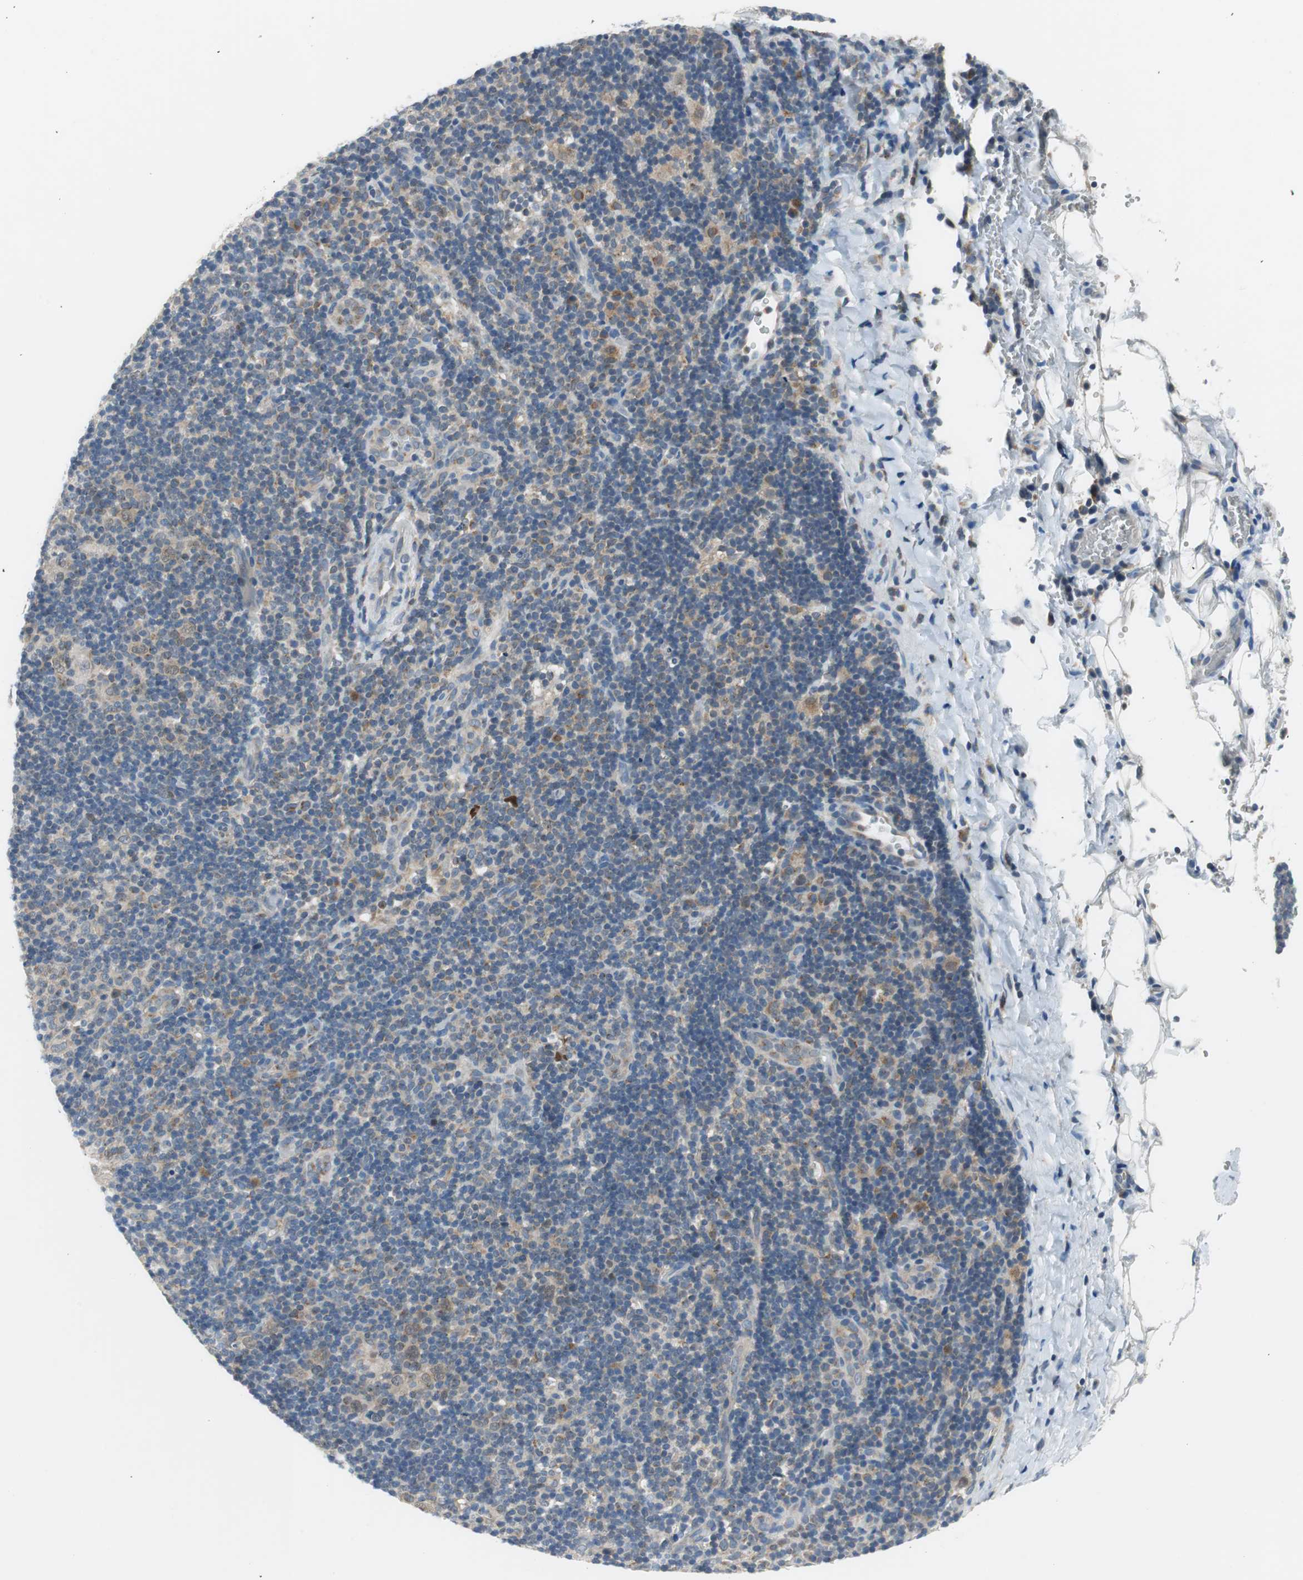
{"staining": {"intensity": "weak", "quantity": "<25%", "location": "cytoplasmic/membranous"}, "tissue": "lymphoma", "cell_type": "Tumor cells", "image_type": "cancer", "snomed": [{"axis": "morphology", "description": "Hodgkin's disease, NOS"}, {"axis": "topography", "description": "Lymph node"}], "caption": "IHC of lymphoma exhibits no positivity in tumor cells. (Brightfield microscopy of DAB immunohistochemistry at high magnification).", "gene": "PLAA", "patient": {"sex": "female", "age": 57}}